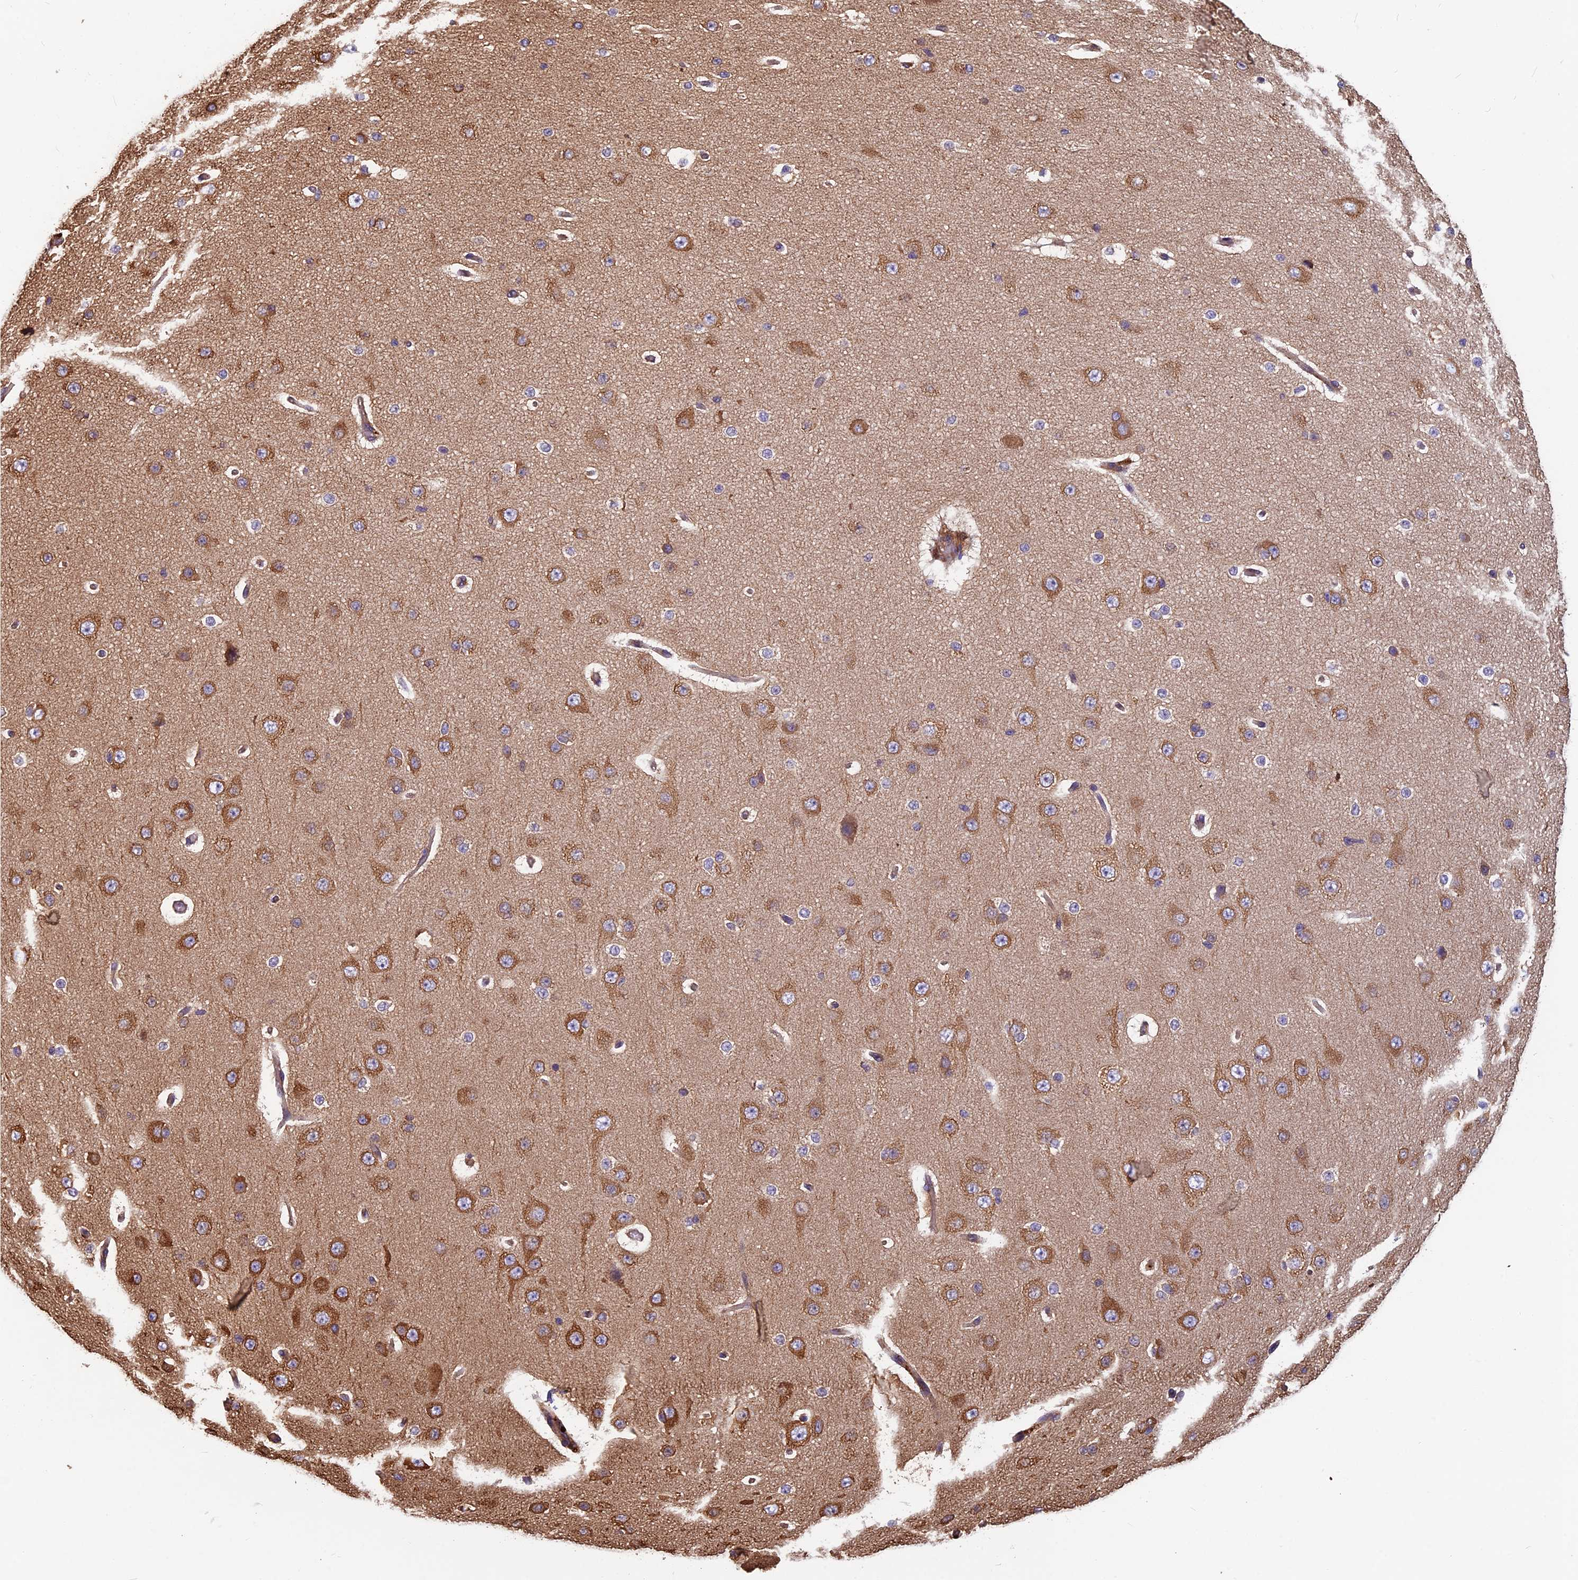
{"staining": {"intensity": "weak", "quantity": "25%-75%", "location": "cytoplasmic/membranous"}, "tissue": "cerebral cortex", "cell_type": "Endothelial cells", "image_type": "normal", "snomed": [{"axis": "morphology", "description": "Normal tissue, NOS"}, {"axis": "morphology", "description": "Developmental malformation"}, {"axis": "topography", "description": "Cerebral cortex"}], "caption": "A high-resolution photomicrograph shows immunohistochemistry (IHC) staining of normal cerebral cortex, which exhibits weak cytoplasmic/membranous expression in approximately 25%-75% of endothelial cells.", "gene": "SPDL1", "patient": {"sex": "female", "age": 30}}